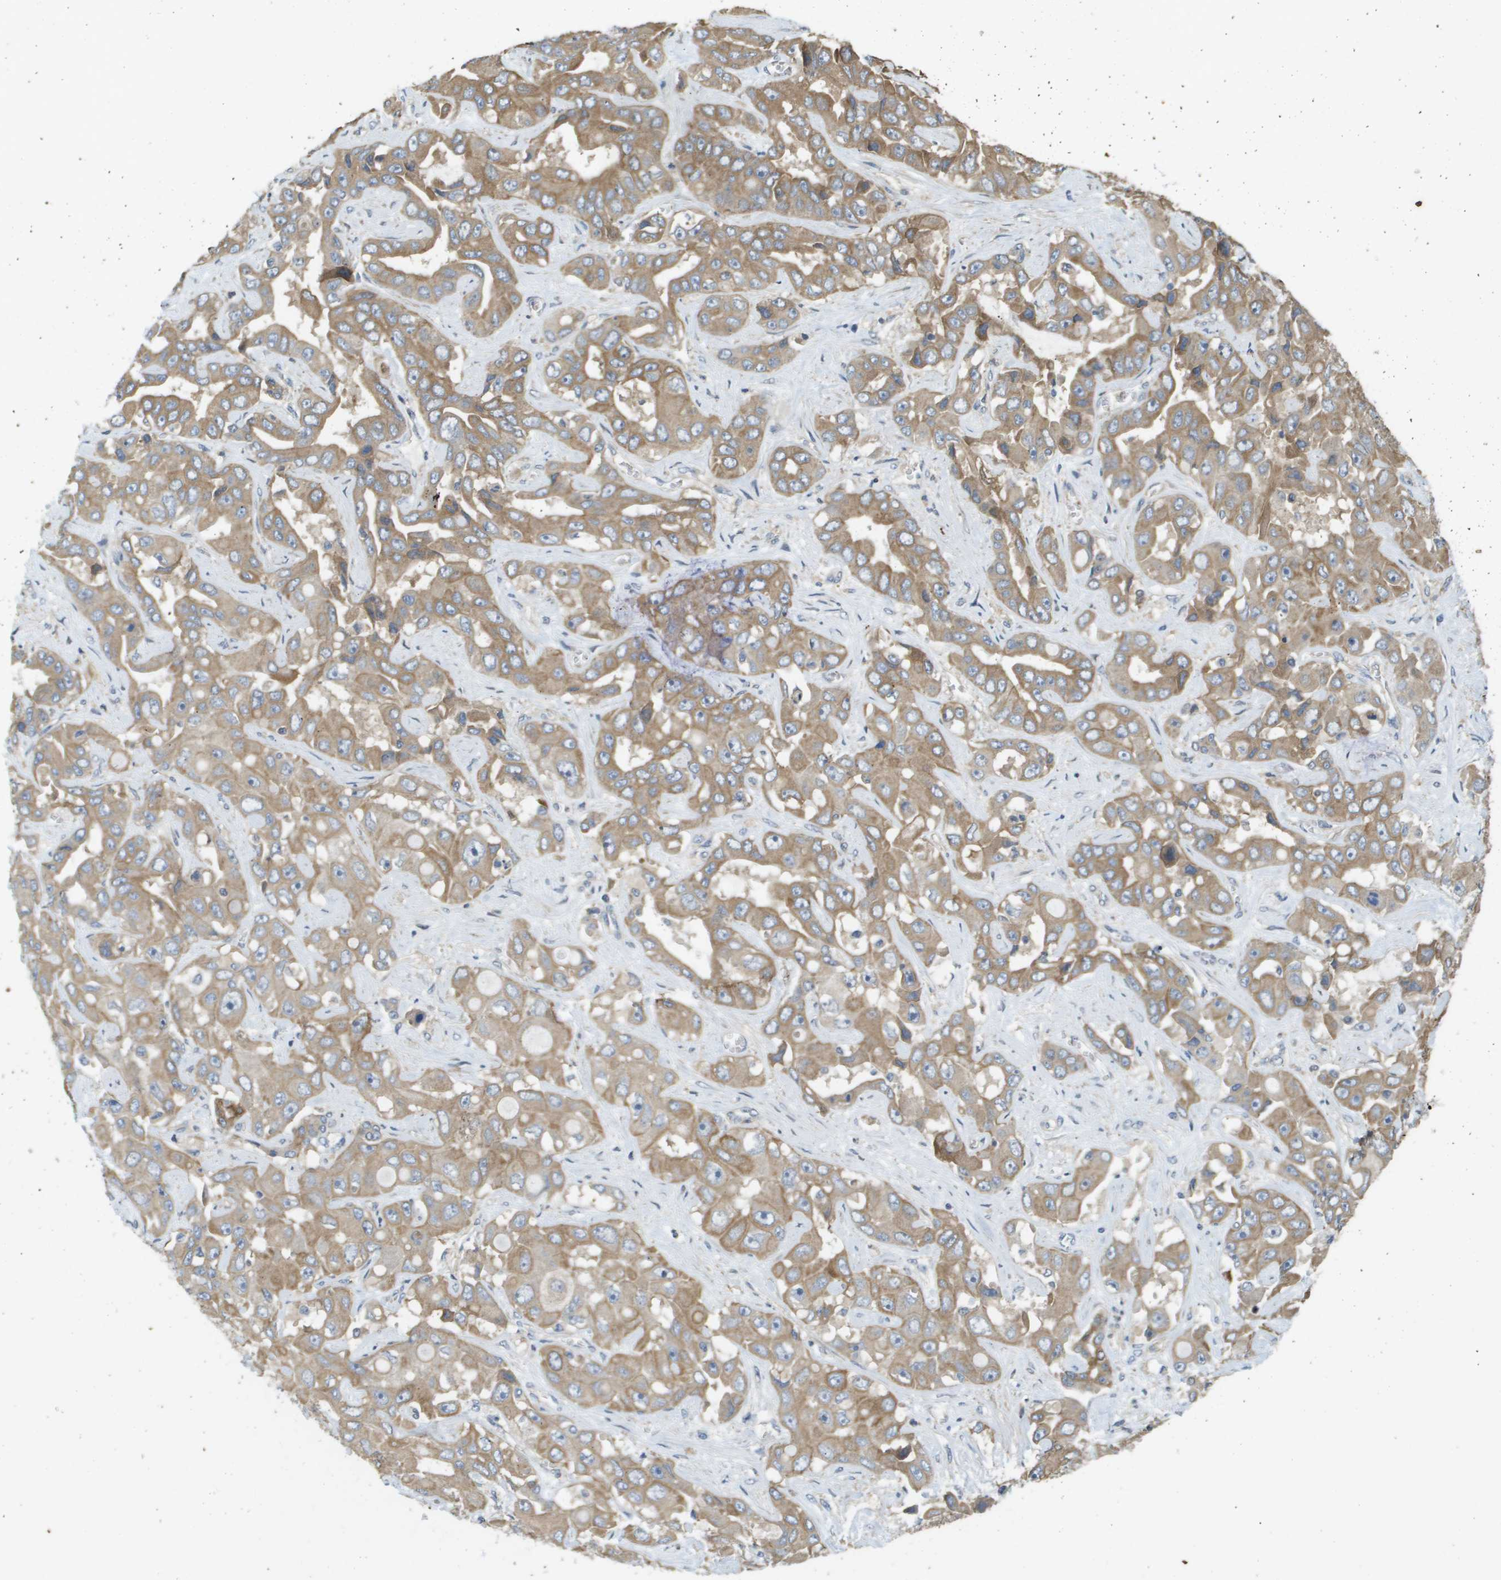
{"staining": {"intensity": "moderate", "quantity": ">75%", "location": "cytoplasmic/membranous"}, "tissue": "liver cancer", "cell_type": "Tumor cells", "image_type": "cancer", "snomed": [{"axis": "morphology", "description": "Cholangiocarcinoma"}, {"axis": "topography", "description": "Liver"}], "caption": "Cholangiocarcinoma (liver) tissue displays moderate cytoplasmic/membranous staining in about >75% of tumor cells, visualized by immunohistochemistry.", "gene": "KRT23", "patient": {"sex": "female", "age": 52}}